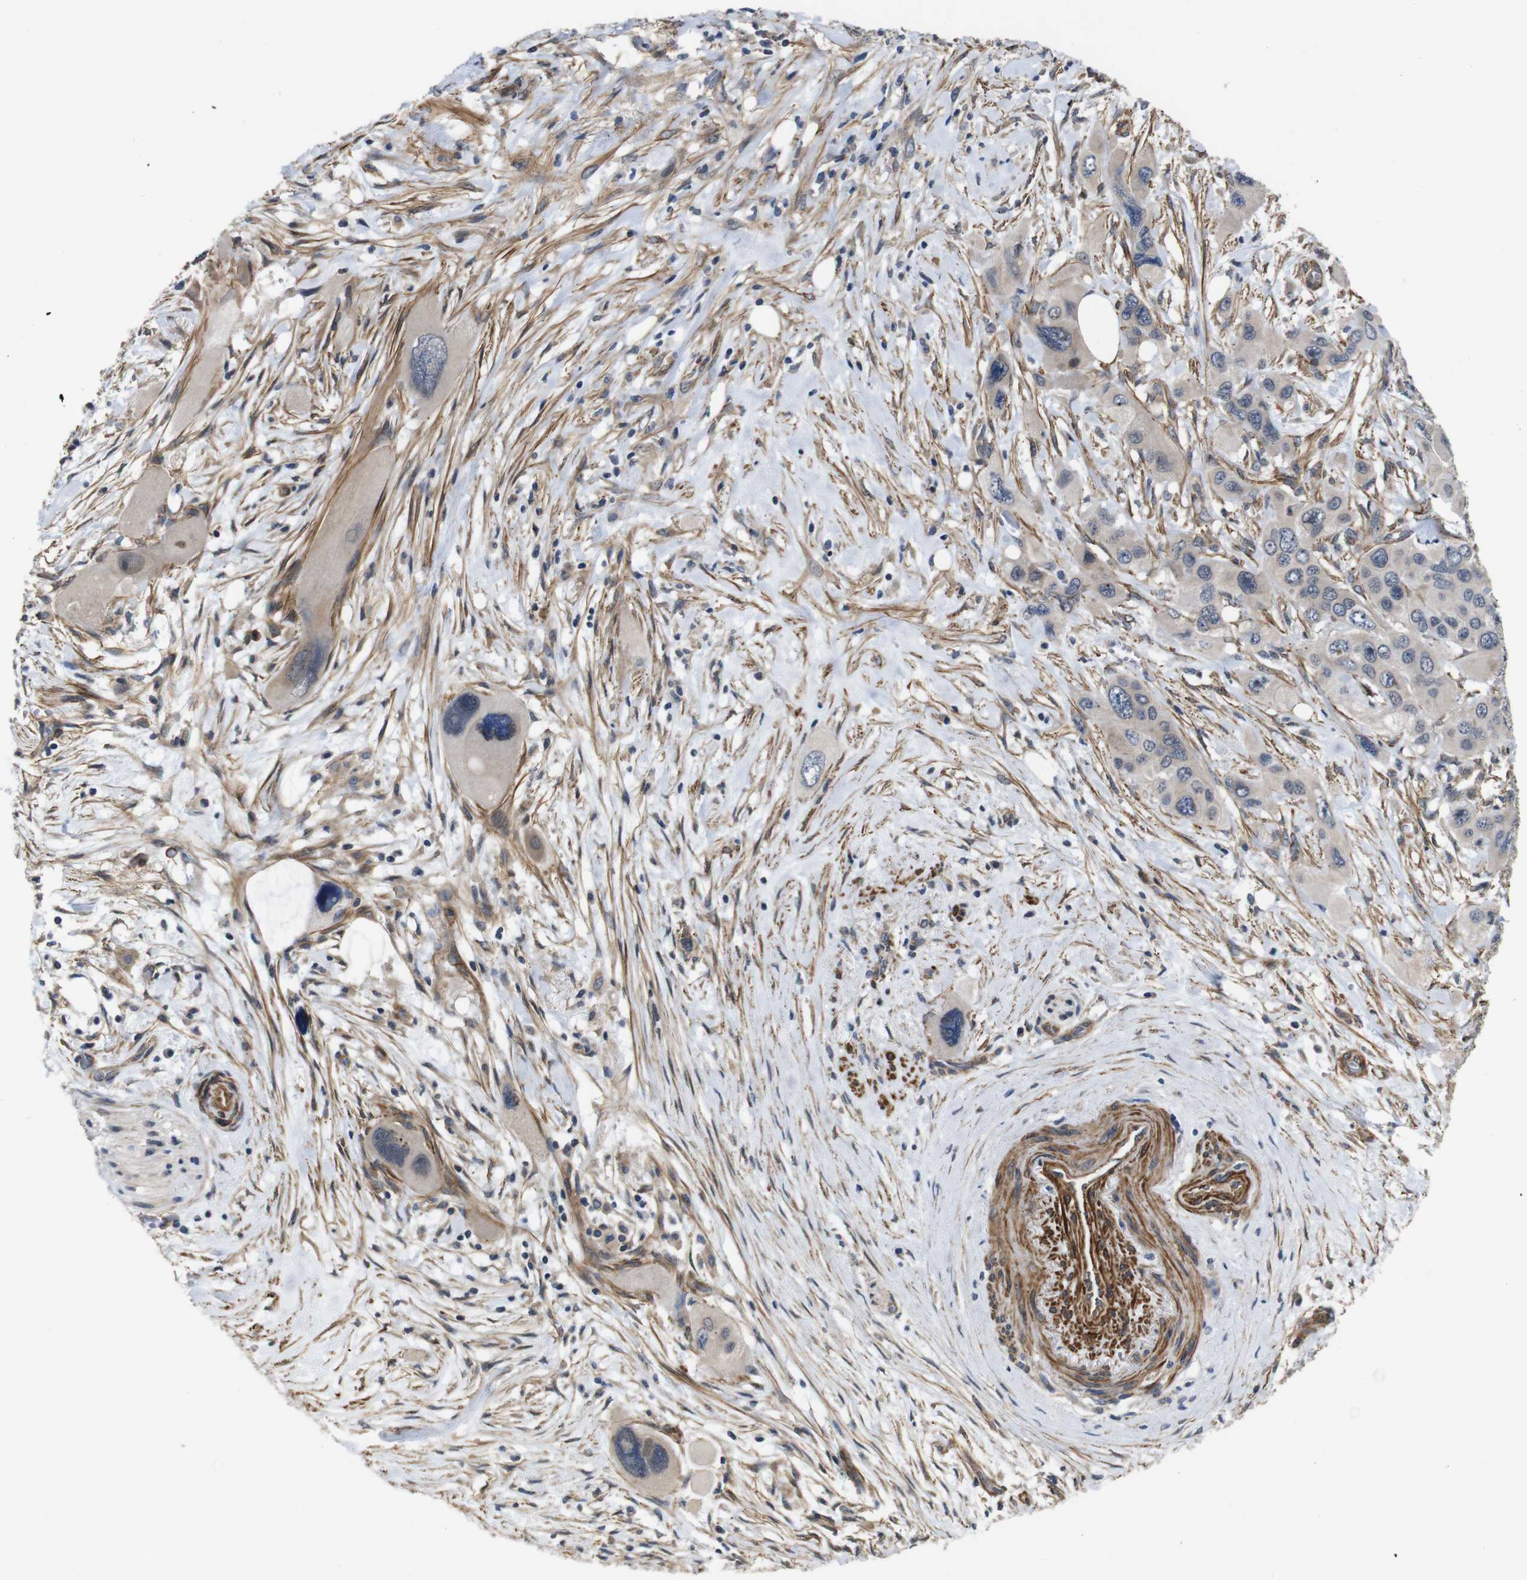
{"staining": {"intensity": "weak", "quantity": ">75%", "location": "cytoplasmic/membranous"}, "tissue": "pancreatic cancer", "cell_type": "Tumor cells", "image_type": "cancer", "snomed": [{"axis": "morphology", "description": "Adenocarcinoma, NOS"}, {"axis": "topography", "description": "Pancreas"}], "caption": "DAB (3,3'-diaminobenzidine) immunohistochemical staining of human pancreatic adenocarcinoma shows weak cytoplasmic/membranous protein positivity in approximately >75% of tumor cells.", "gene": "GGT7", "patient": {"sex": "male", "age": 73}}